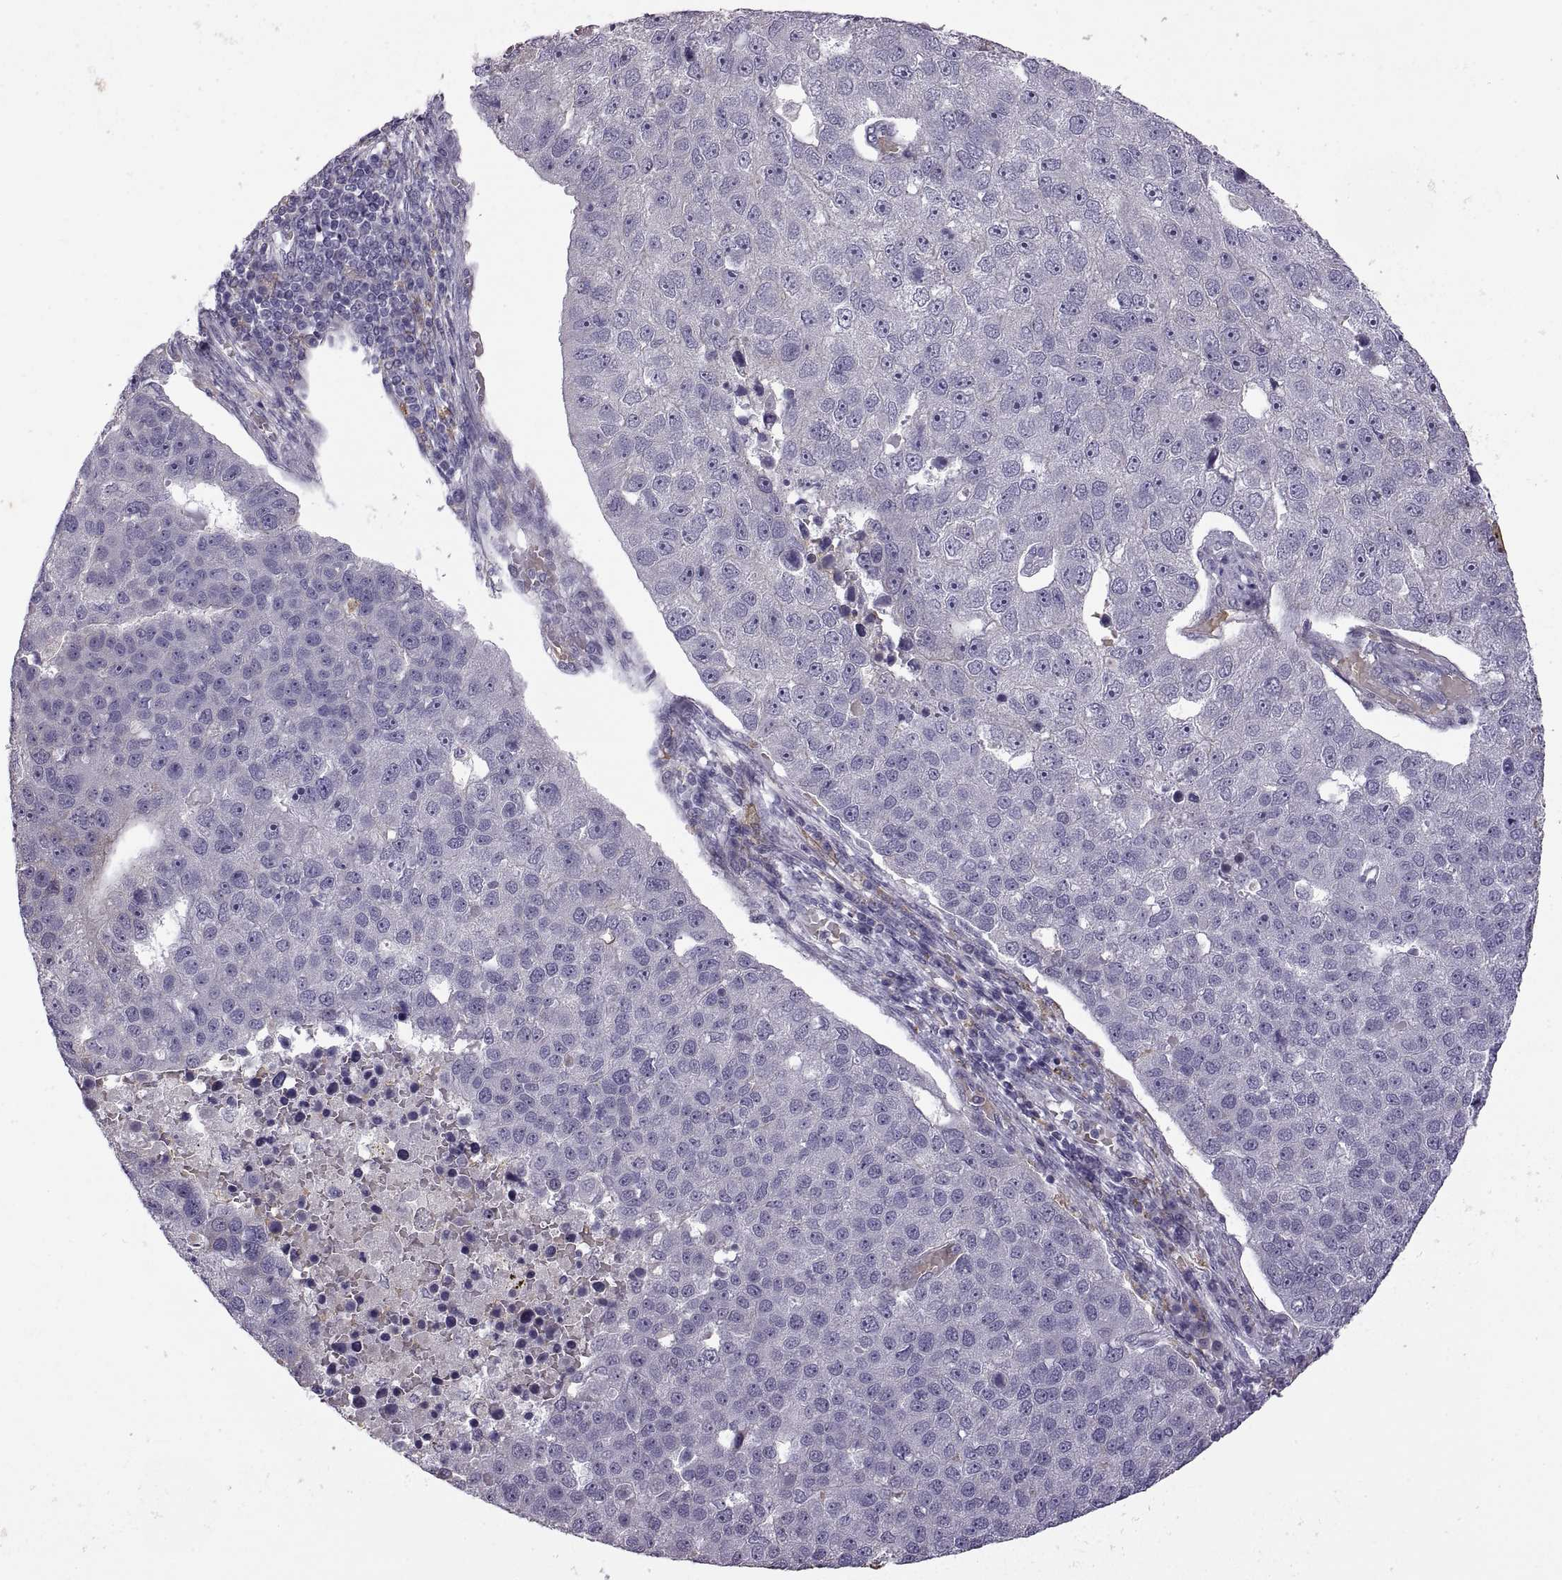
{"staining": {"intensity": "negative", "quantity": "none", "location": "none"}, "tissue": "pancreatic cancer", "cell_type": "Tumor cells", "image_type": "cancer", "snomed": [{"axis": "morphology", "description": "Adenocarcinoma, NOS"}, {"axis": "topography", "description": "Pancreas"}], "caption": "An immunohistochemistry (IHC) photomicrograph of pancreatic cancer is shown. There is no staining in tumor cells of pancreatic cancer. The staining was performed using DAB to visualize the protein expression in brown, while the nuclei were stained in blue with hematoxylin (Magnification: 20x).", "gene": "MEIOC", "patient": {"sex": "female", "age": 61}}